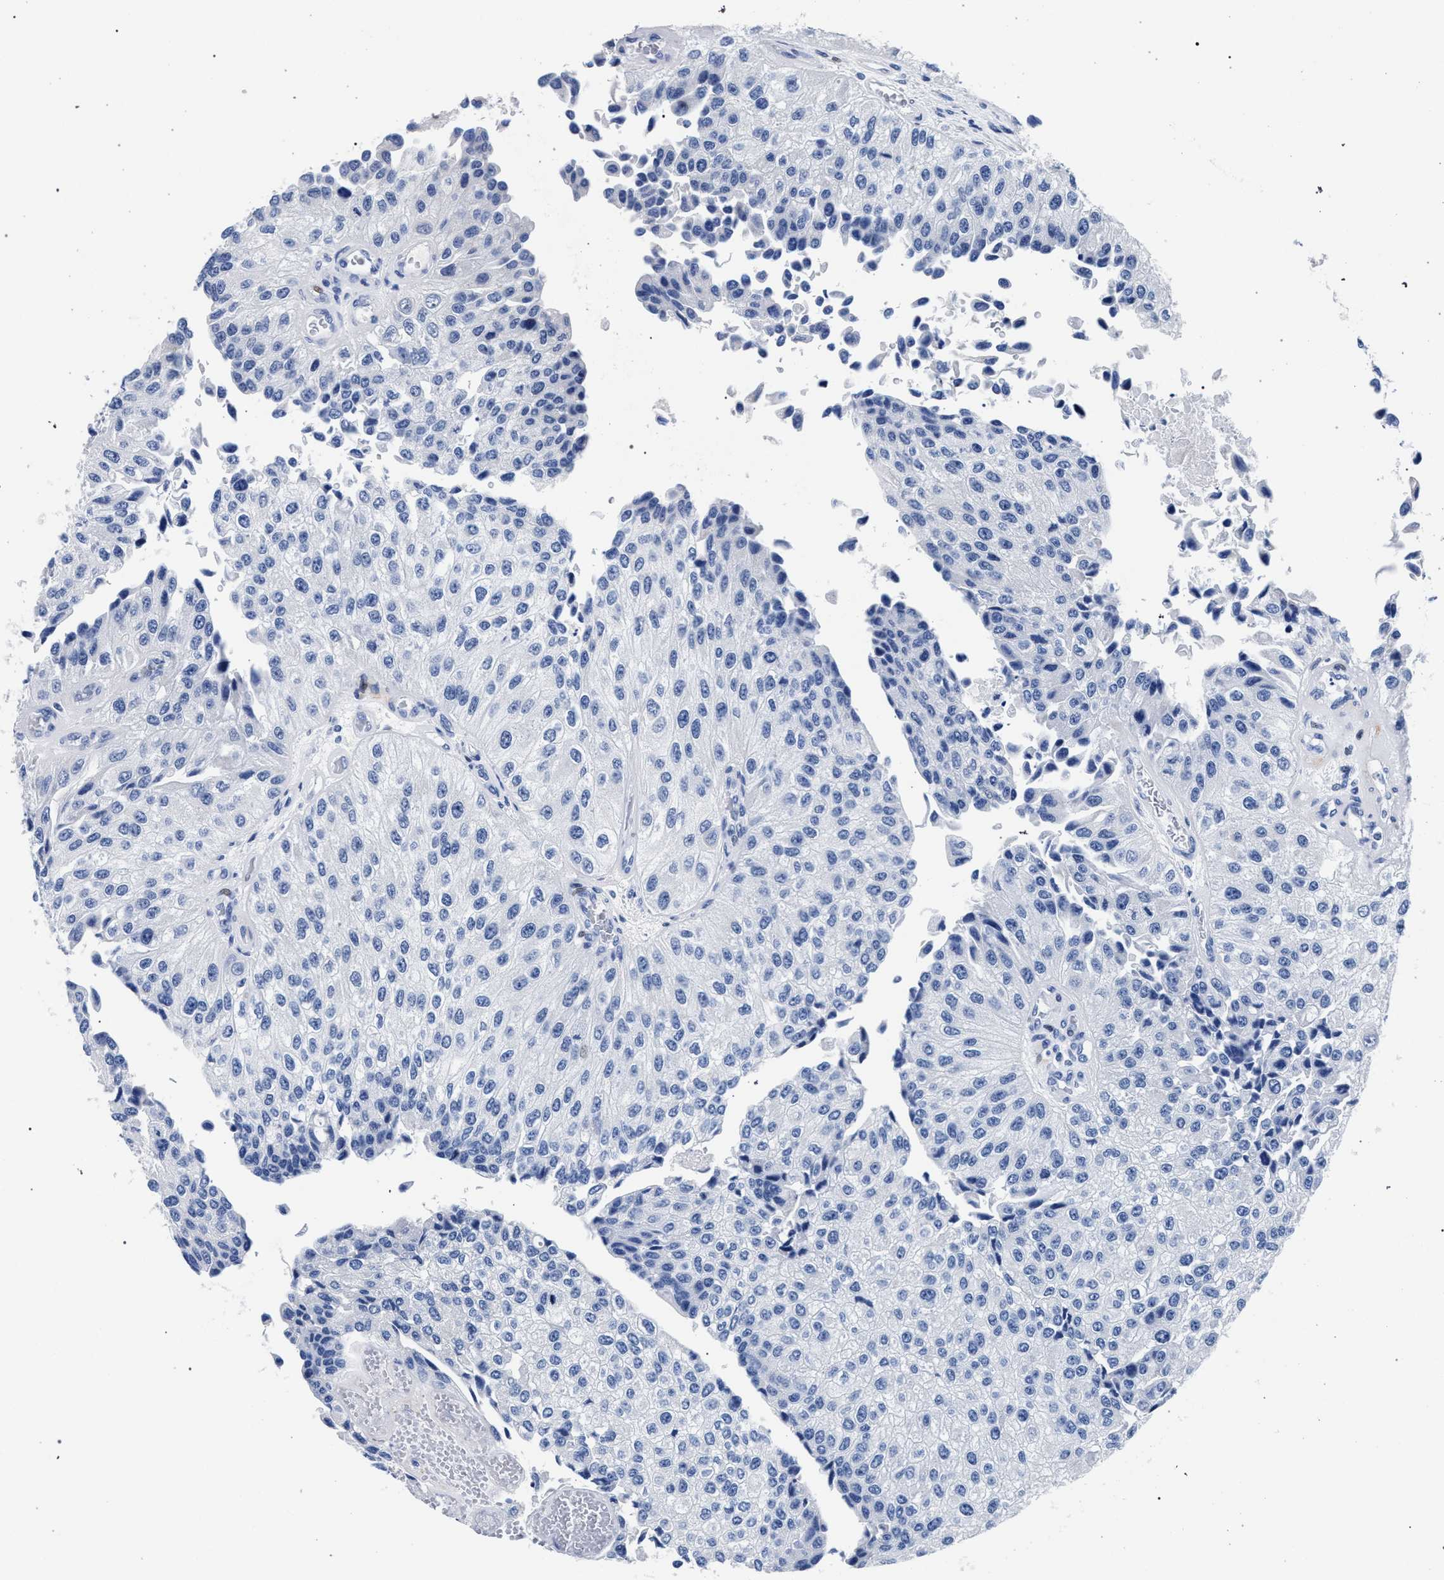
{"staining": {"intensity": "negative", "quantity": "none", "location": "none"}, "tissue": "urothelial cancer", "cell_type": "Tumor cells", "image_type": "cancer", "snomed": [{"axis": "morphology", "description": "Urothelial carcinoma, High grade"}, {"axis": "topography", "description": "Kidney"}, {"axis": "topography", "description": "Urinary bladder"}], "caption": "Tumor cells are negative for brown protein staining in urothelial cancer. (Brightfield microscopy of DAB (3,3'-diaminobenzidine) immunohistochemistry at high magnification).", "gene": "KLRK1", "patient": {"sex": "male", "age": 77}}